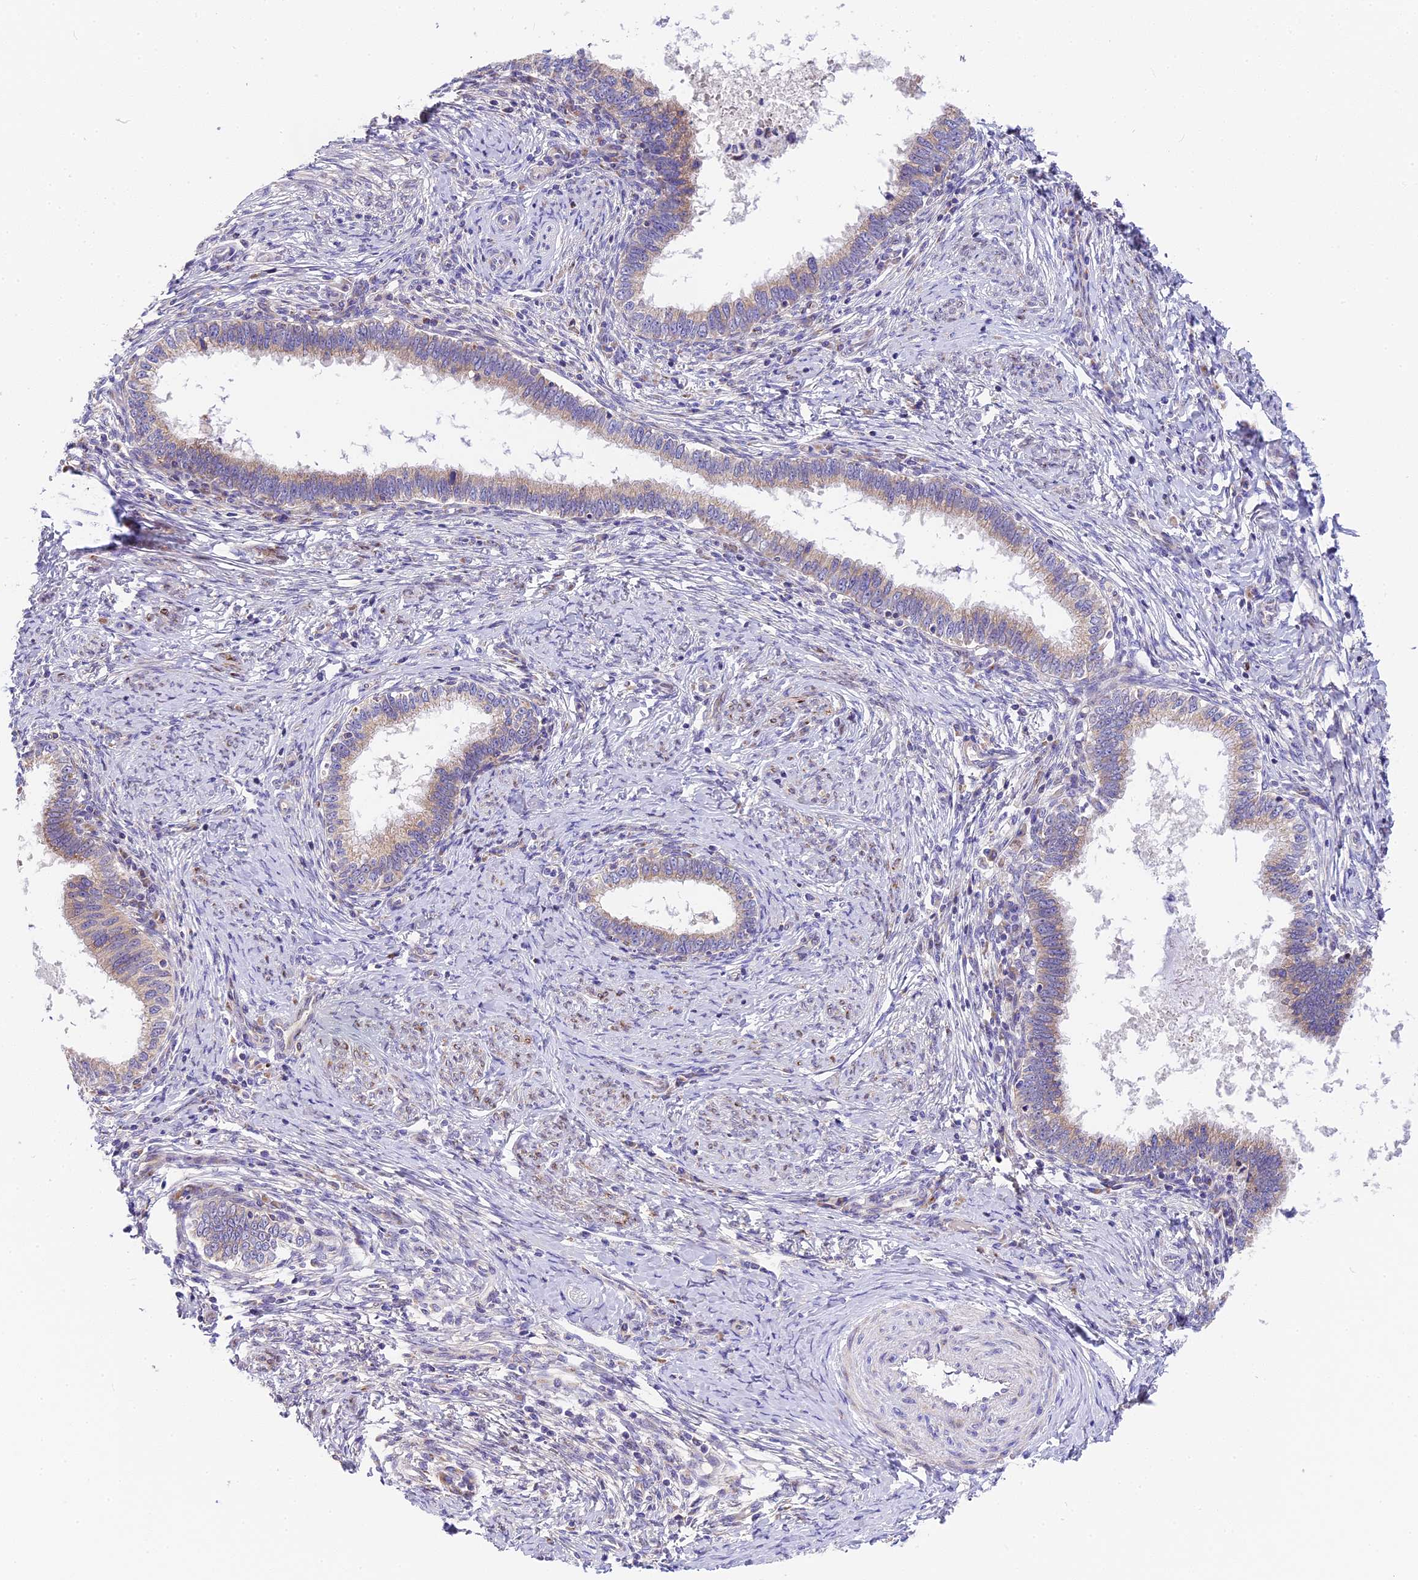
{"staining": {"intensity": "weak", "quantity": "25%-75%", "location": "cytoplasmic/membranous"}, "tissue": "cervical cancer", "cell_type": "Tumor cells", "image_type": "cancer", "snomed": [{"axis": "morphology", "description": "Adenocarcinoma, NOS"}, {"axis": "topography", "description": "Cervix"}], "caption": "Cervical cancer (adenocarcinoma) tissue shows weak cytoplasmic/membranous positivity in about 25%-75% of tumor cells, visualized by immunohistochemistry.", "gene": "MRAS", "patient": {"sex": "female", "age": 36}}